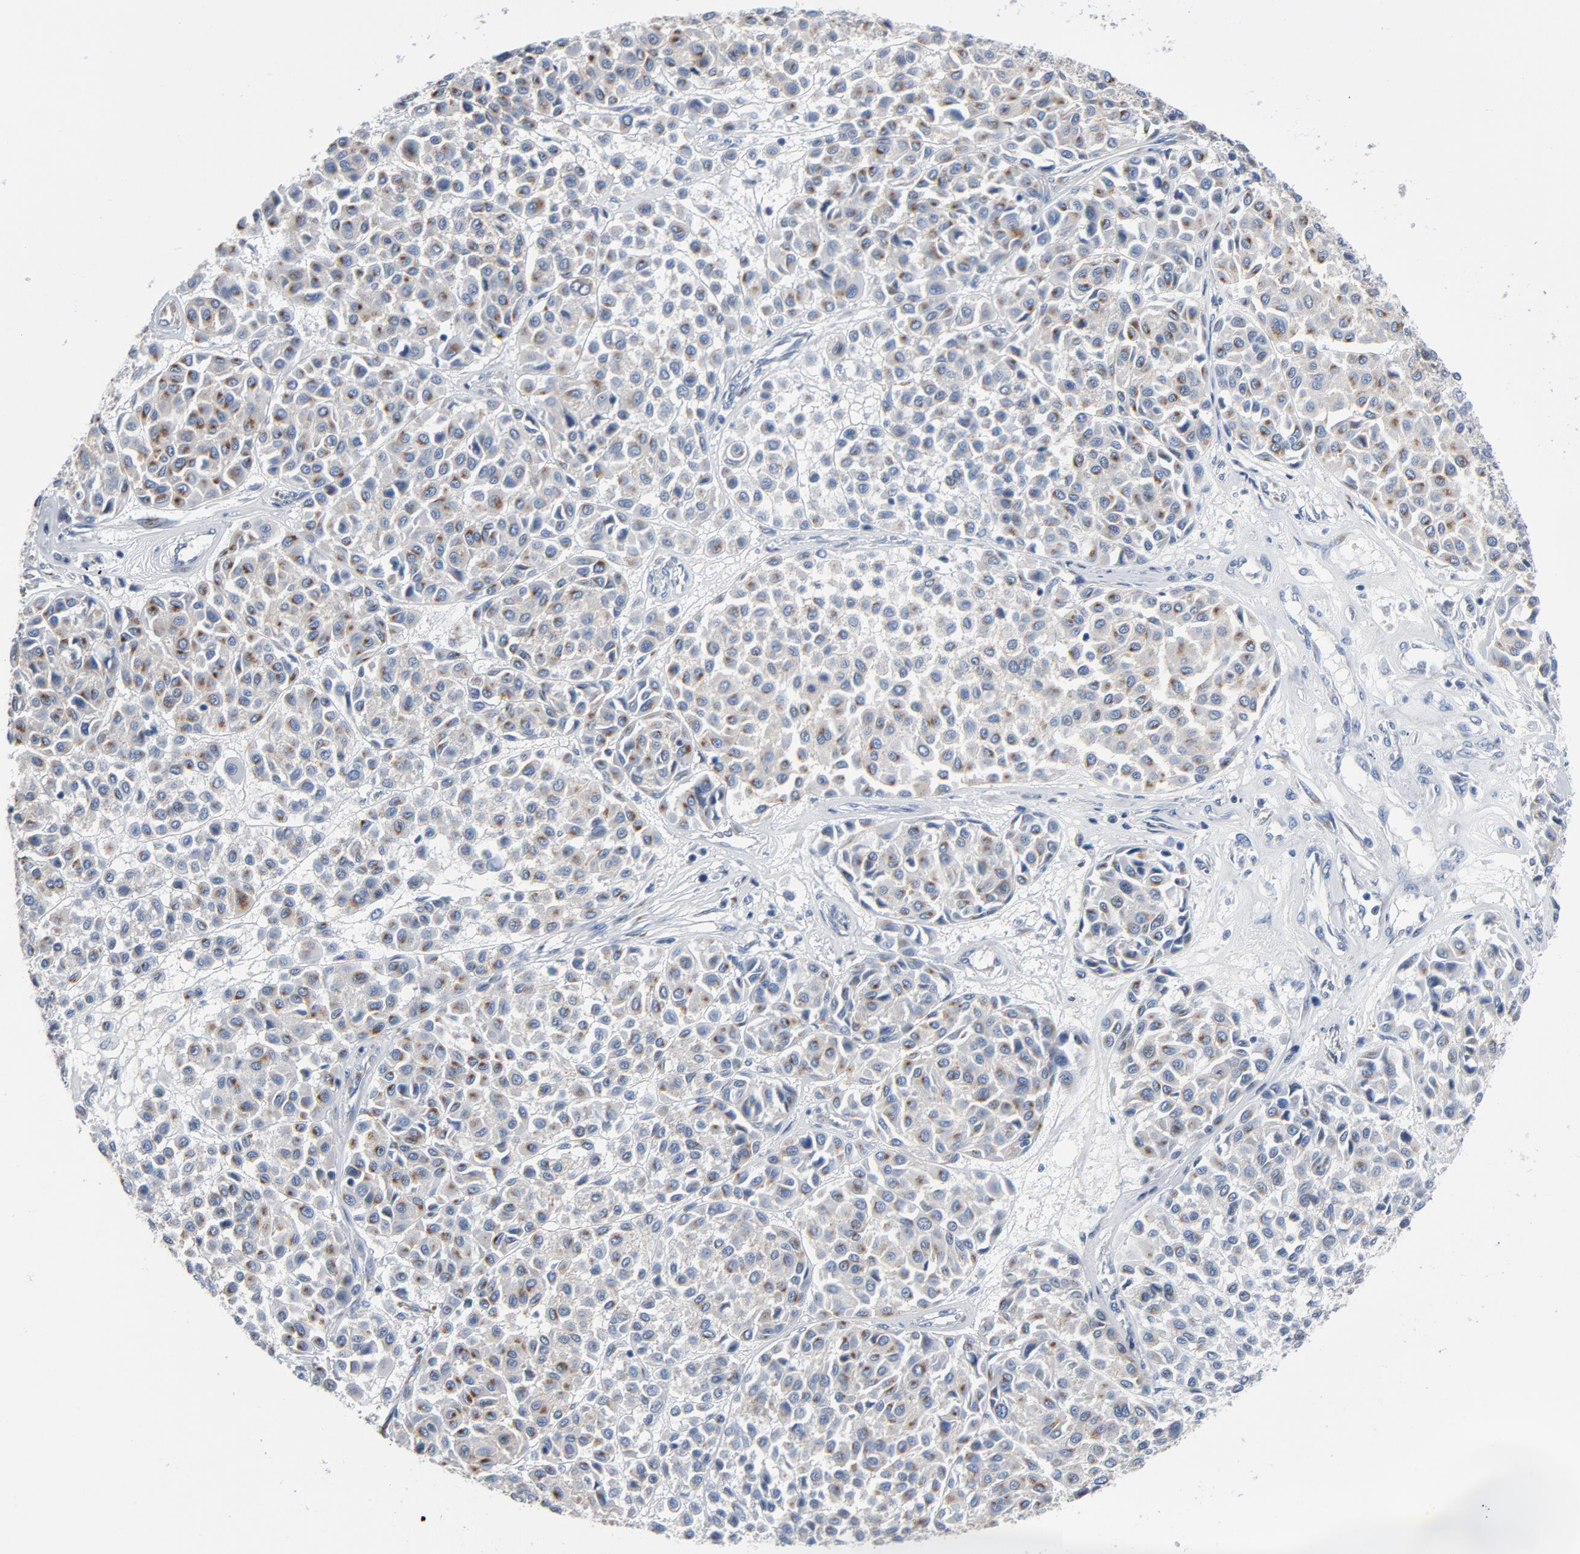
{"staining": {"intensity": "weak", "quantity": "25%-75%", "location": "cytoplasmic/membranous"}, "tissue": "melanoma", "cell_type": "Tumor cells", "image_type": "cancer", "snomed": [{"axis": "morphology", "description": "Malignant melanoma, Metastatic site"}, {"axis": "topography", "description": "Soft tissue"}], "caption": "Immunohistochemical staining of melanoma demonstrates low levels of weak cytoplasmic/membranous expression in approximately 25%-75% of tumor cells. The protein is stained brown, and the nuclei are stained in blue (DAB (3,3'-diaminobenzidine) IHC with brightfield microscopy, high magnification).", "gene": "YIPF6", "patient": {"sex": "male", "age": 41}}